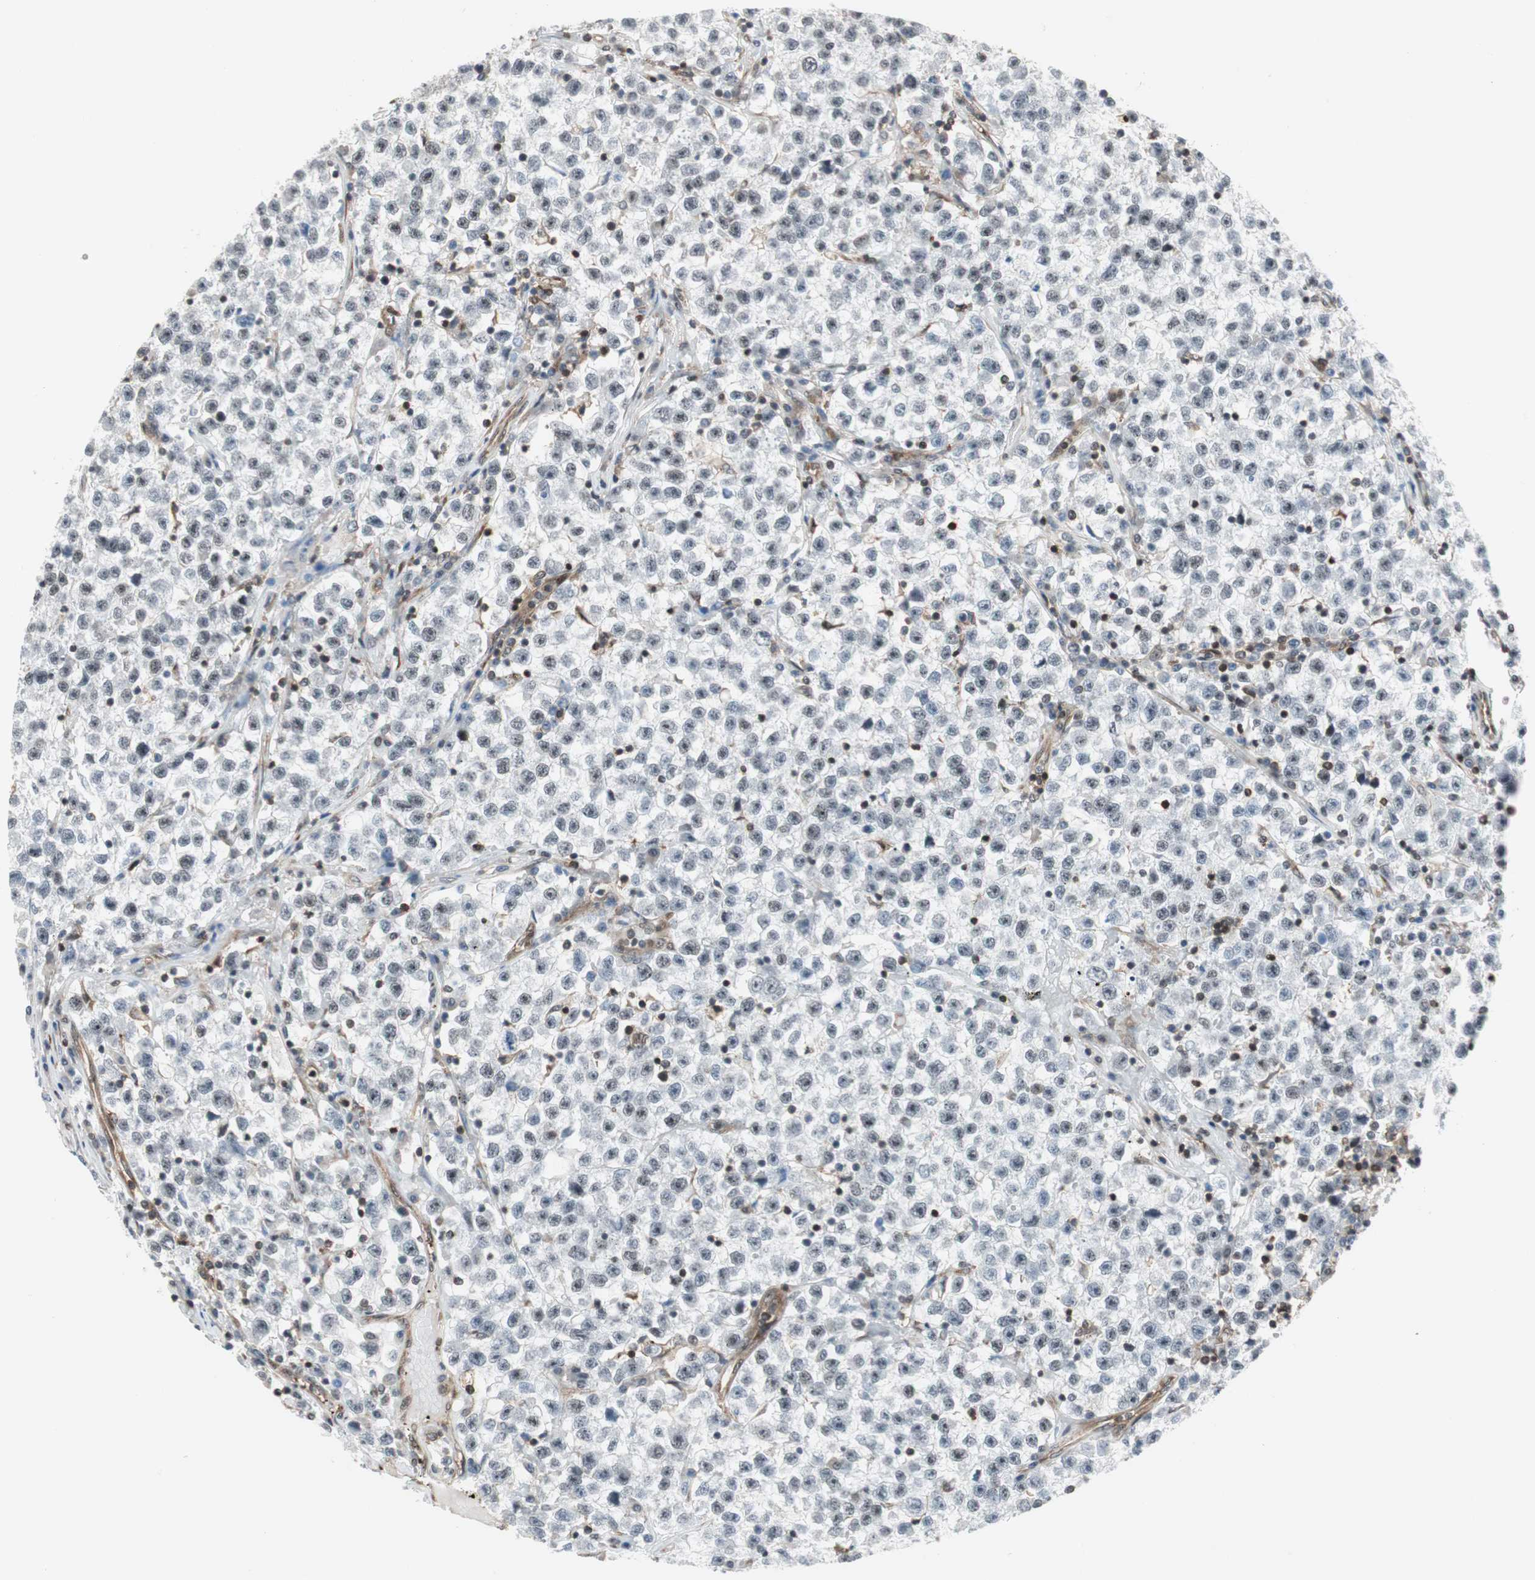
{"staining": {"intensity": "negative", "quantity": "none", "location": "none"}, "tissue": "testis cancer", "cell_type": "Tumor cells", "image_type": "cancer", "snomed": [{"axis": "morphology", "description": "Seminoma, NOS"}, {"axis": "topography", "description": "Testis"}], "caption": "Human seminoma (testis) stained for a protein using immunohistochemistry exhibits no expression in tumor cells.", "gene": "ZNF512B", "patient": {"sex": "male", "age": 22}}